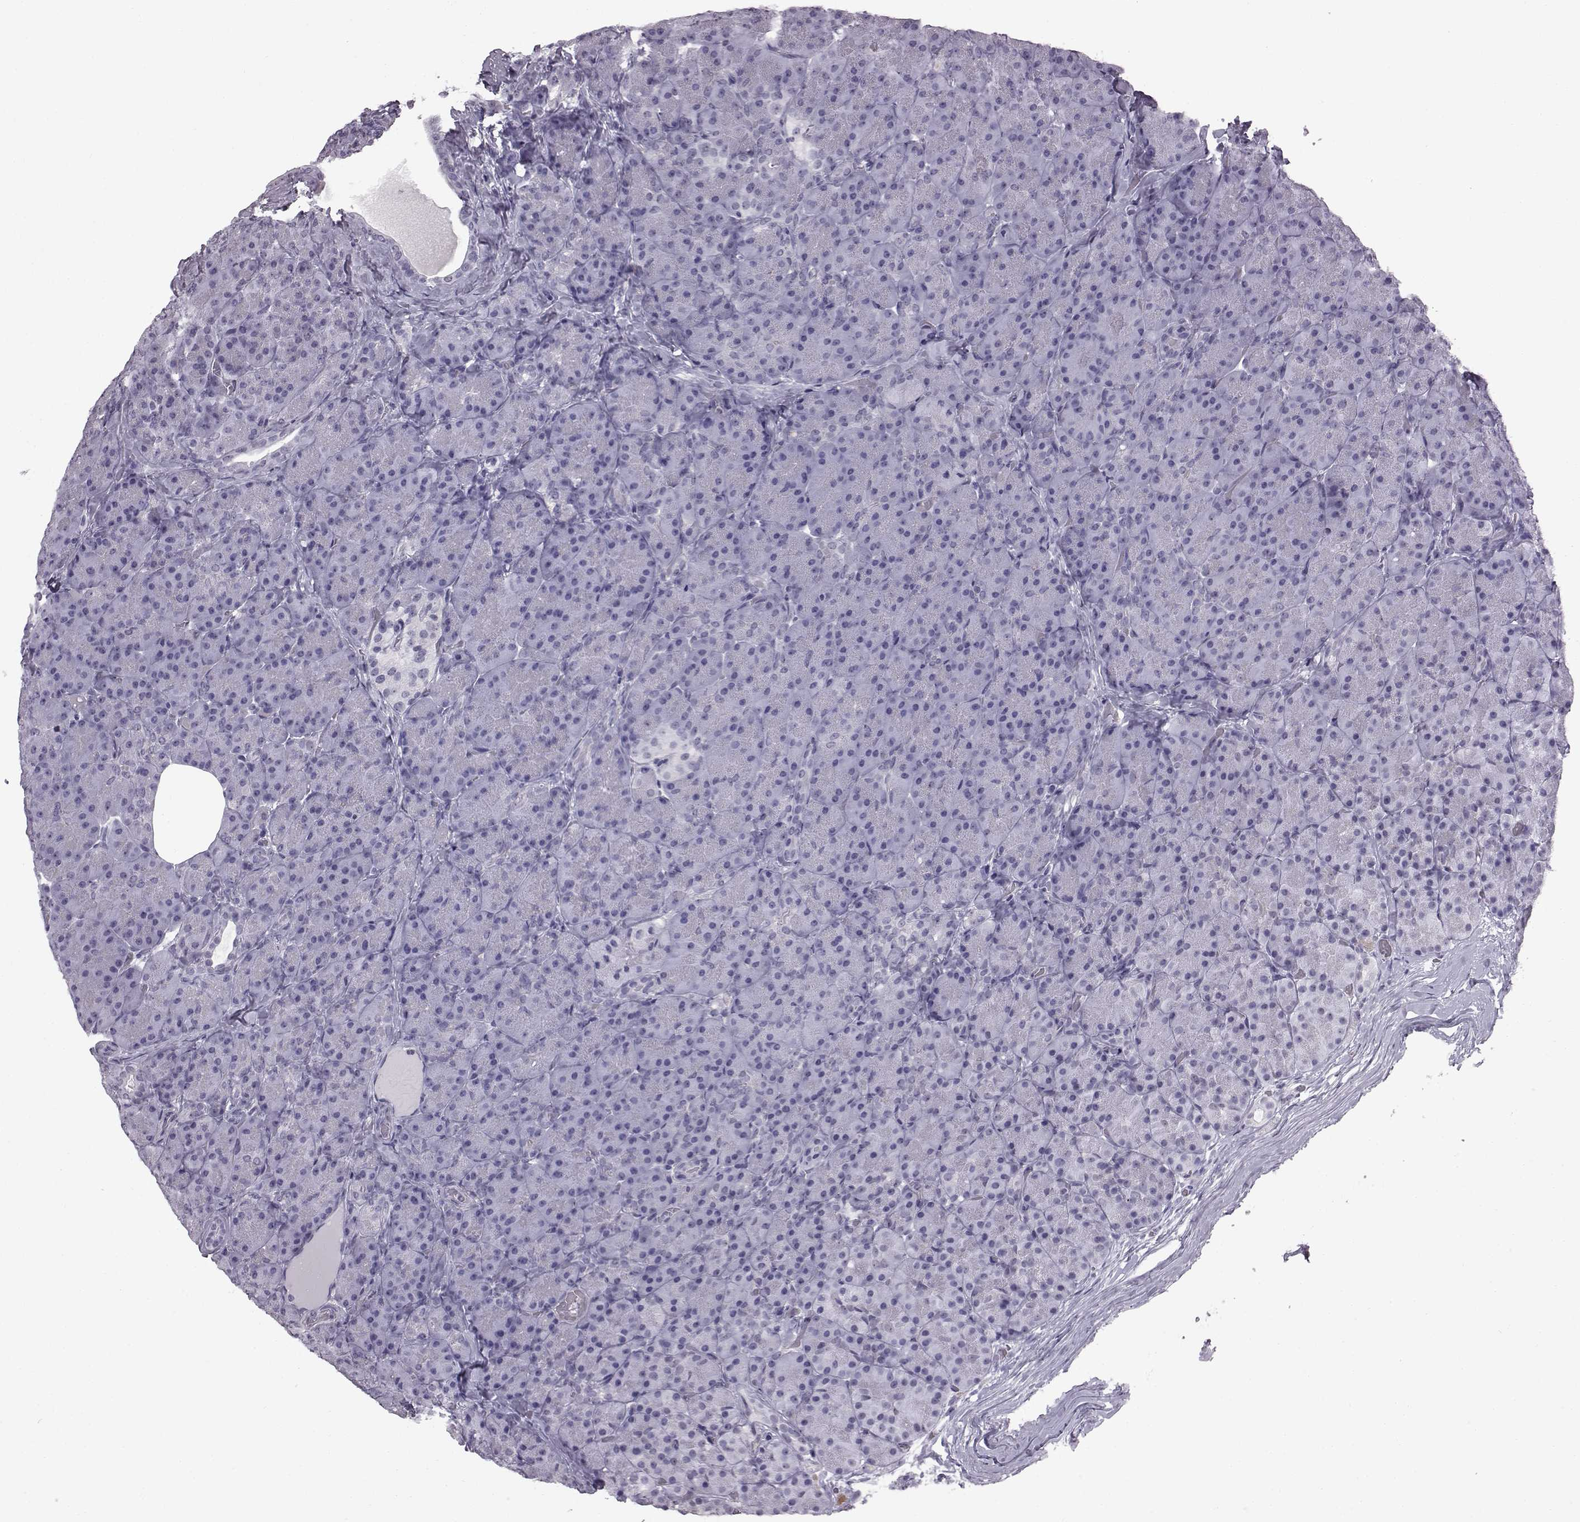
{"staining": {"intensity": "negative", "quantity": "none", "location": "none"}, "tissue": "pancreas", "cell_type": "Exocrine glandular cells", "image_type": "normal", "snomed": [{"axis": "morphology", "description": "Normal tissue, NOS"}, {"axis": "topography", "description": "Pancreas"}], "caption": "Micrograph shows no protein staining in exocrine glandular cells of benign pancreas.", "gene": "ADGRG2", "patient": {"sex": "male", "age": 57}}